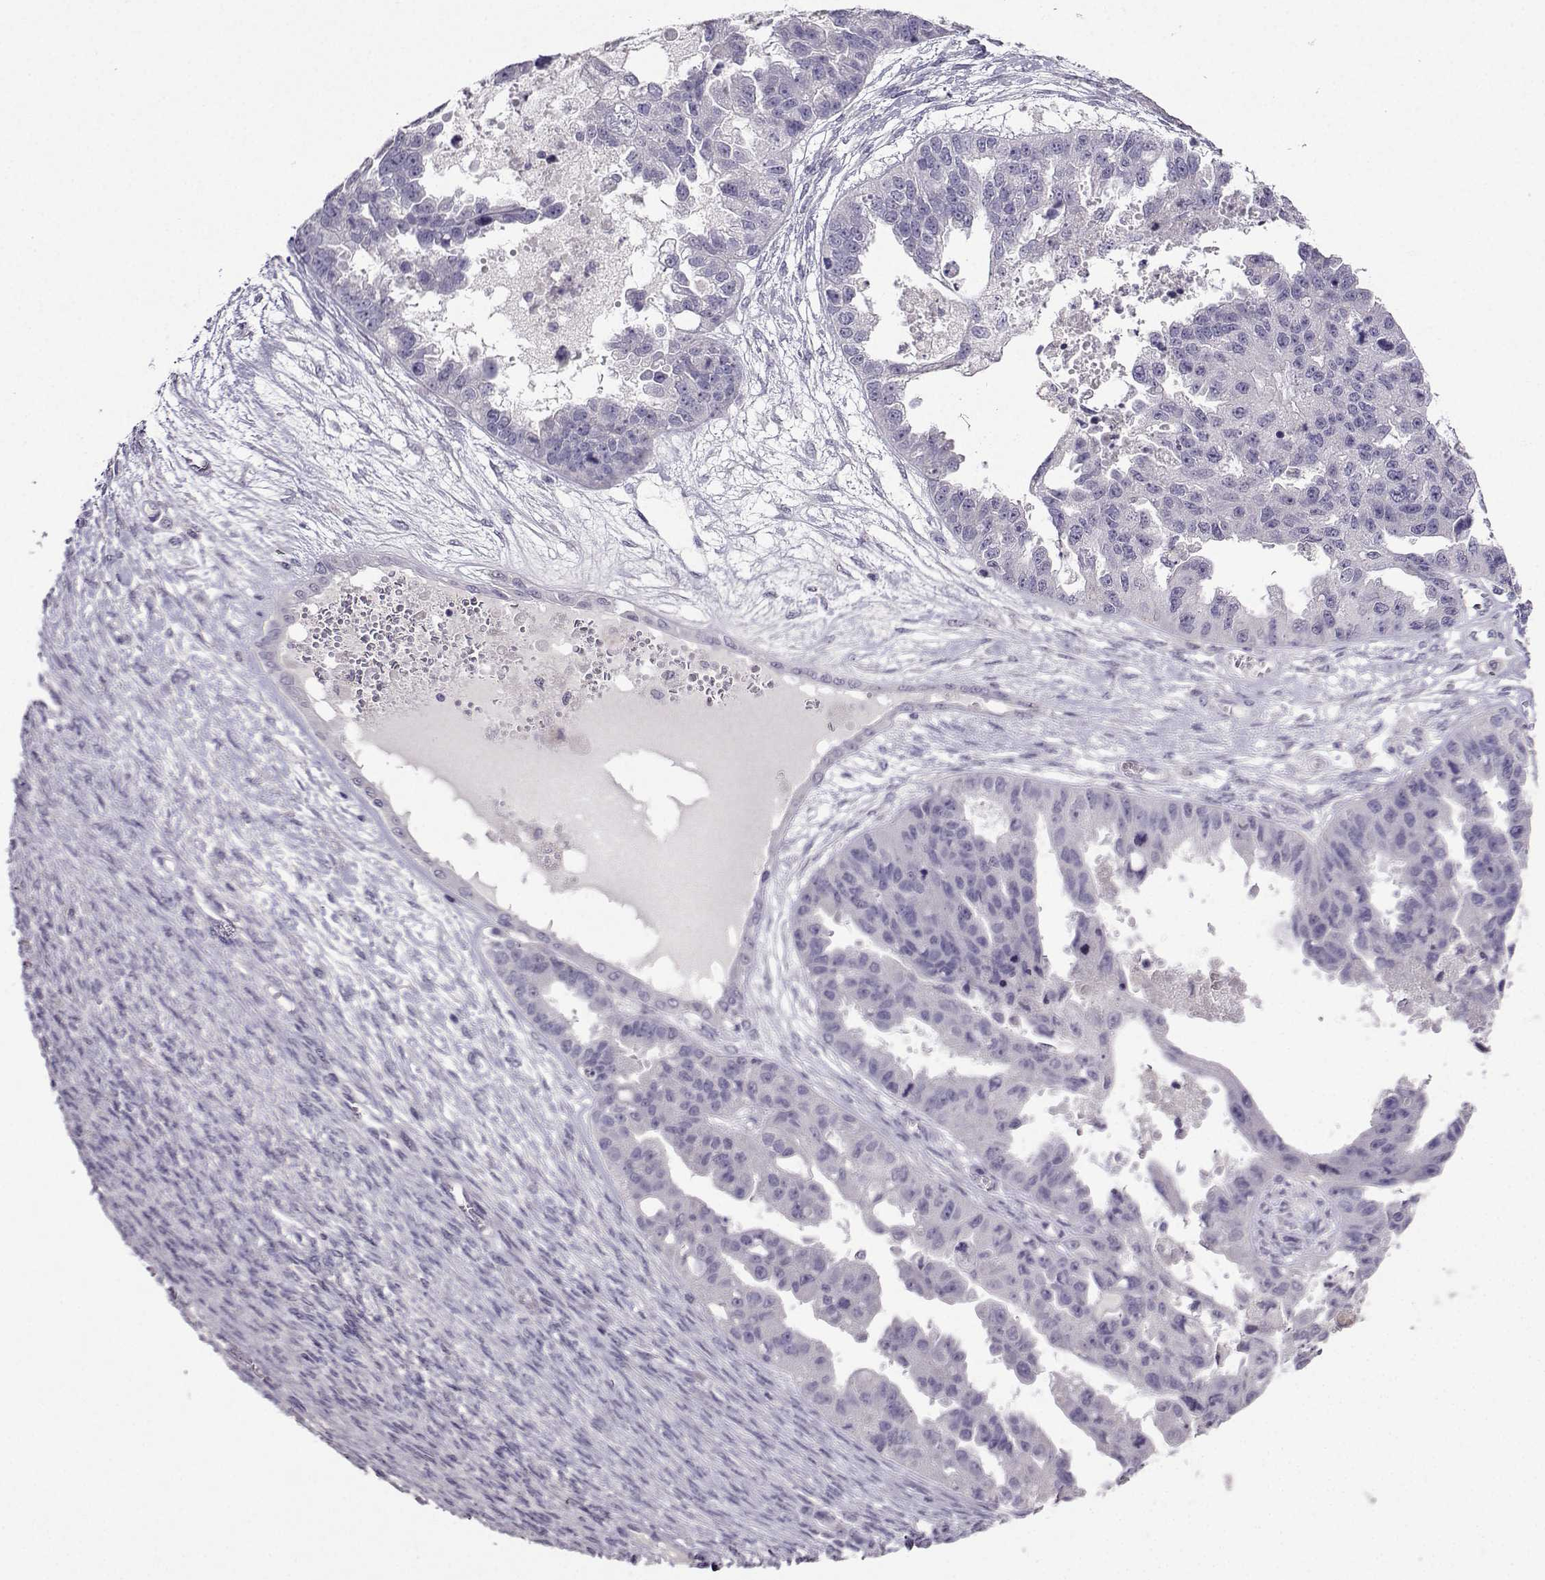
{"staining": {"intensity": "negative", "quantity": "none", "location": "none"}, "tissue": "ovarian cancer", "cell_type": "Tumor cells", "image_type": "cancer", "snomed": [{"axis": "morphology", "description": "Cystadenocarcinoma, serous, NOS"}, {"axis": "topography", "description": "Ovary"}], "caption": "Histopathology image shows no protein expression in tumor cells of ovarian cancer tissue.", "gene": "CRYBB1", "patient": {"sex": "female", "age": 58}}